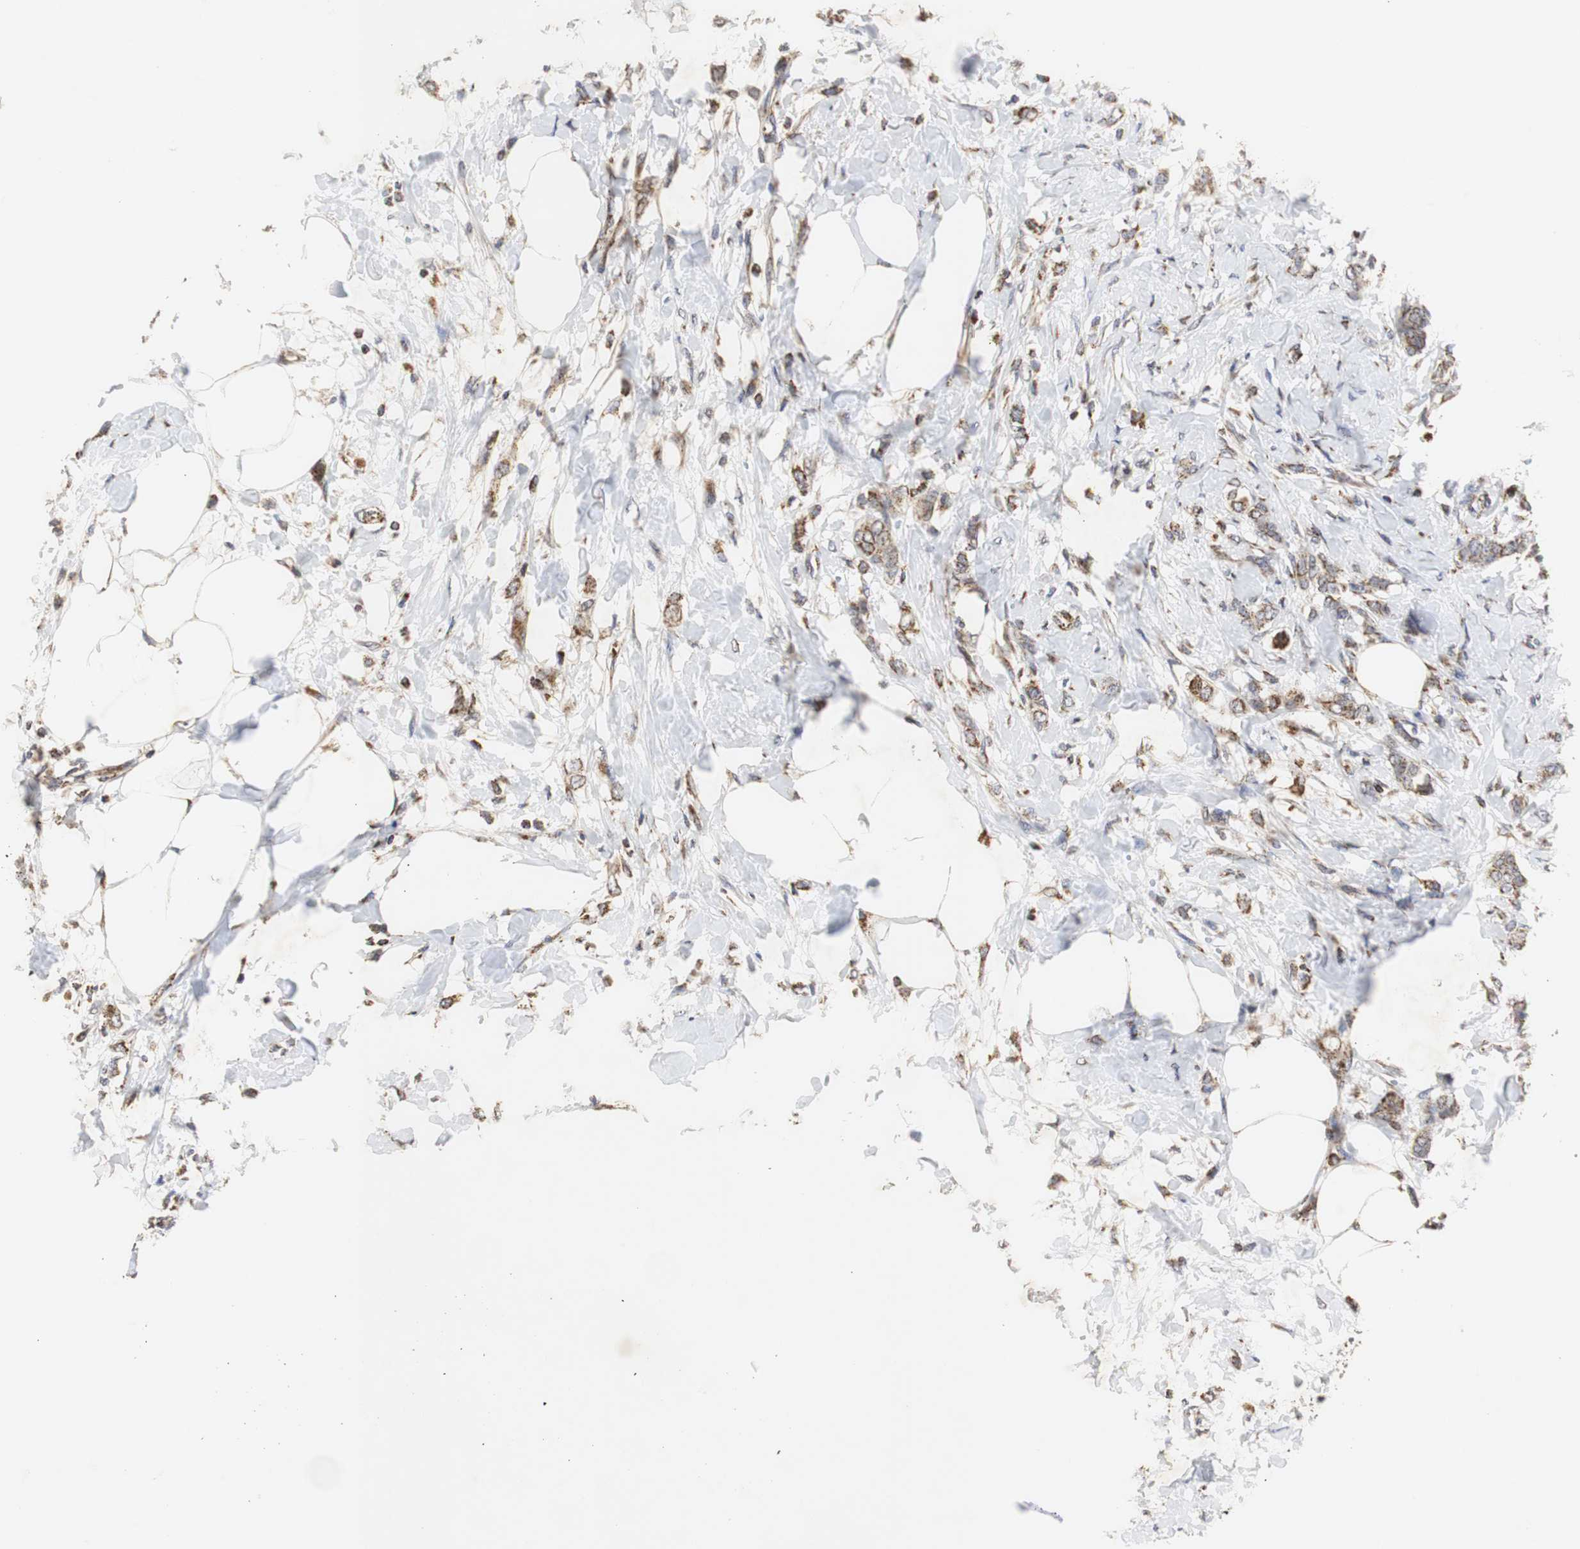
{"staining": {"intensity": "moderate", "quantity": ">75%", "location": "cytoplasmic/membranous"}, "tissue": "breast cancer", "cell_type": "Tumor cells", "image_type": "cancer", "snomed": [{"axis": "morphology", "description": "Lobular carcinoma, in situ"}, {"axis": "morphology", "description": "Lobular carcinoma"}, {"axis": "topography", "description": "Breast"}], "caption": "Protein expression analysis of lobular carcinoma (breast) shows moderate cytoplasmic/membranous expression in about >75% of tumor cells. (DAB IHC with brightfield microscopy, high magnification).", "gene": "HSD17B10", "patient": {"sex": "female", "age": 41}}